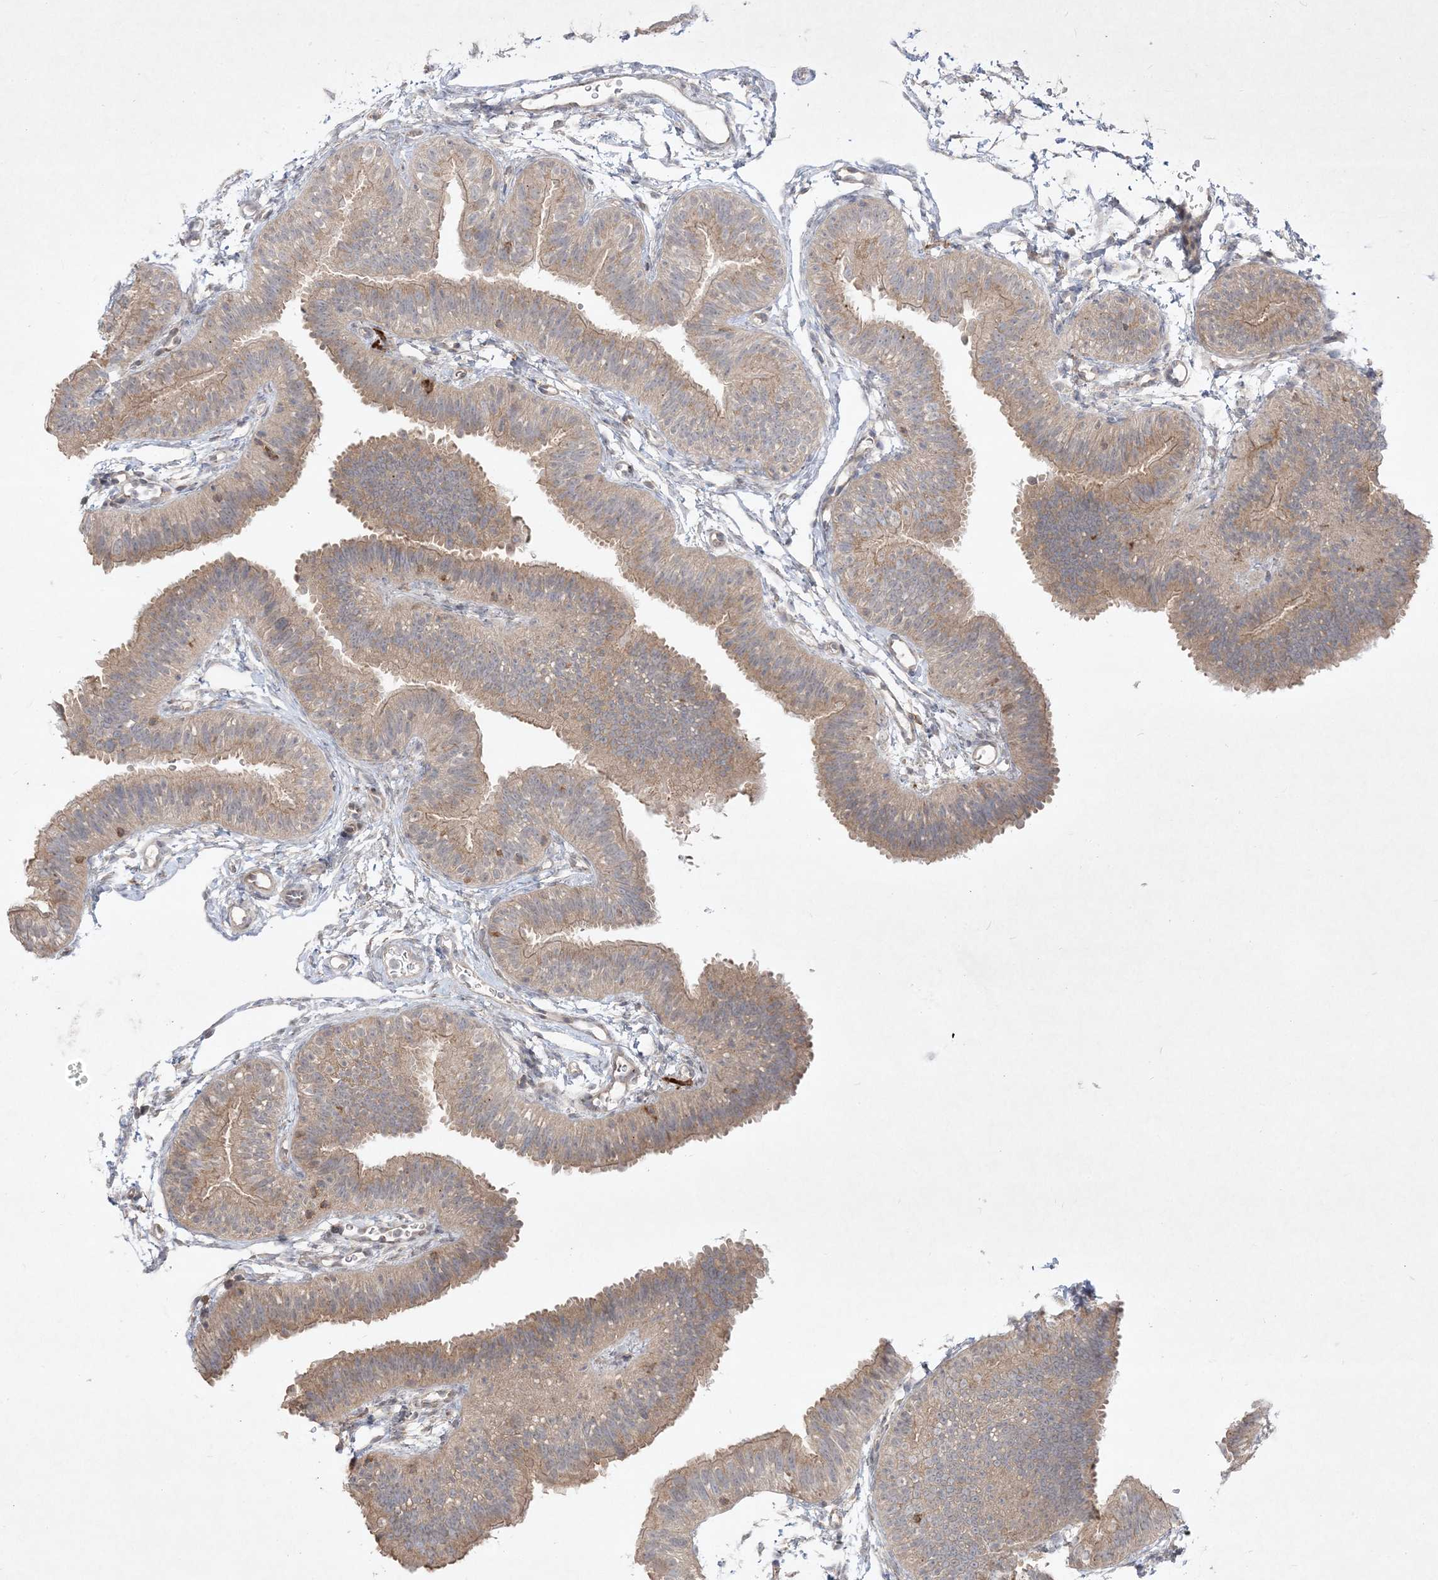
{"staining": {"intensity": "moderate", "quantity": ">75%", "location": "cytoplasmic/membranous"}, "tissue": "fallopian tube", "cell_type": "Glandular cells", "image_type": "normal", "snomed": [{"axis": "morphology", "description": "Normal tissue, NOS"}, {"axis": "topography", "description": "Fallopian tube"}], "caption": "Immunohistochemical staining of normal human fallopian tube exhibits moderate cytoplasmic/membranous protein expression in about >75% of glandular cells.", "gene": "CLNK", "patient": {"sex": "female", "age": 35}}